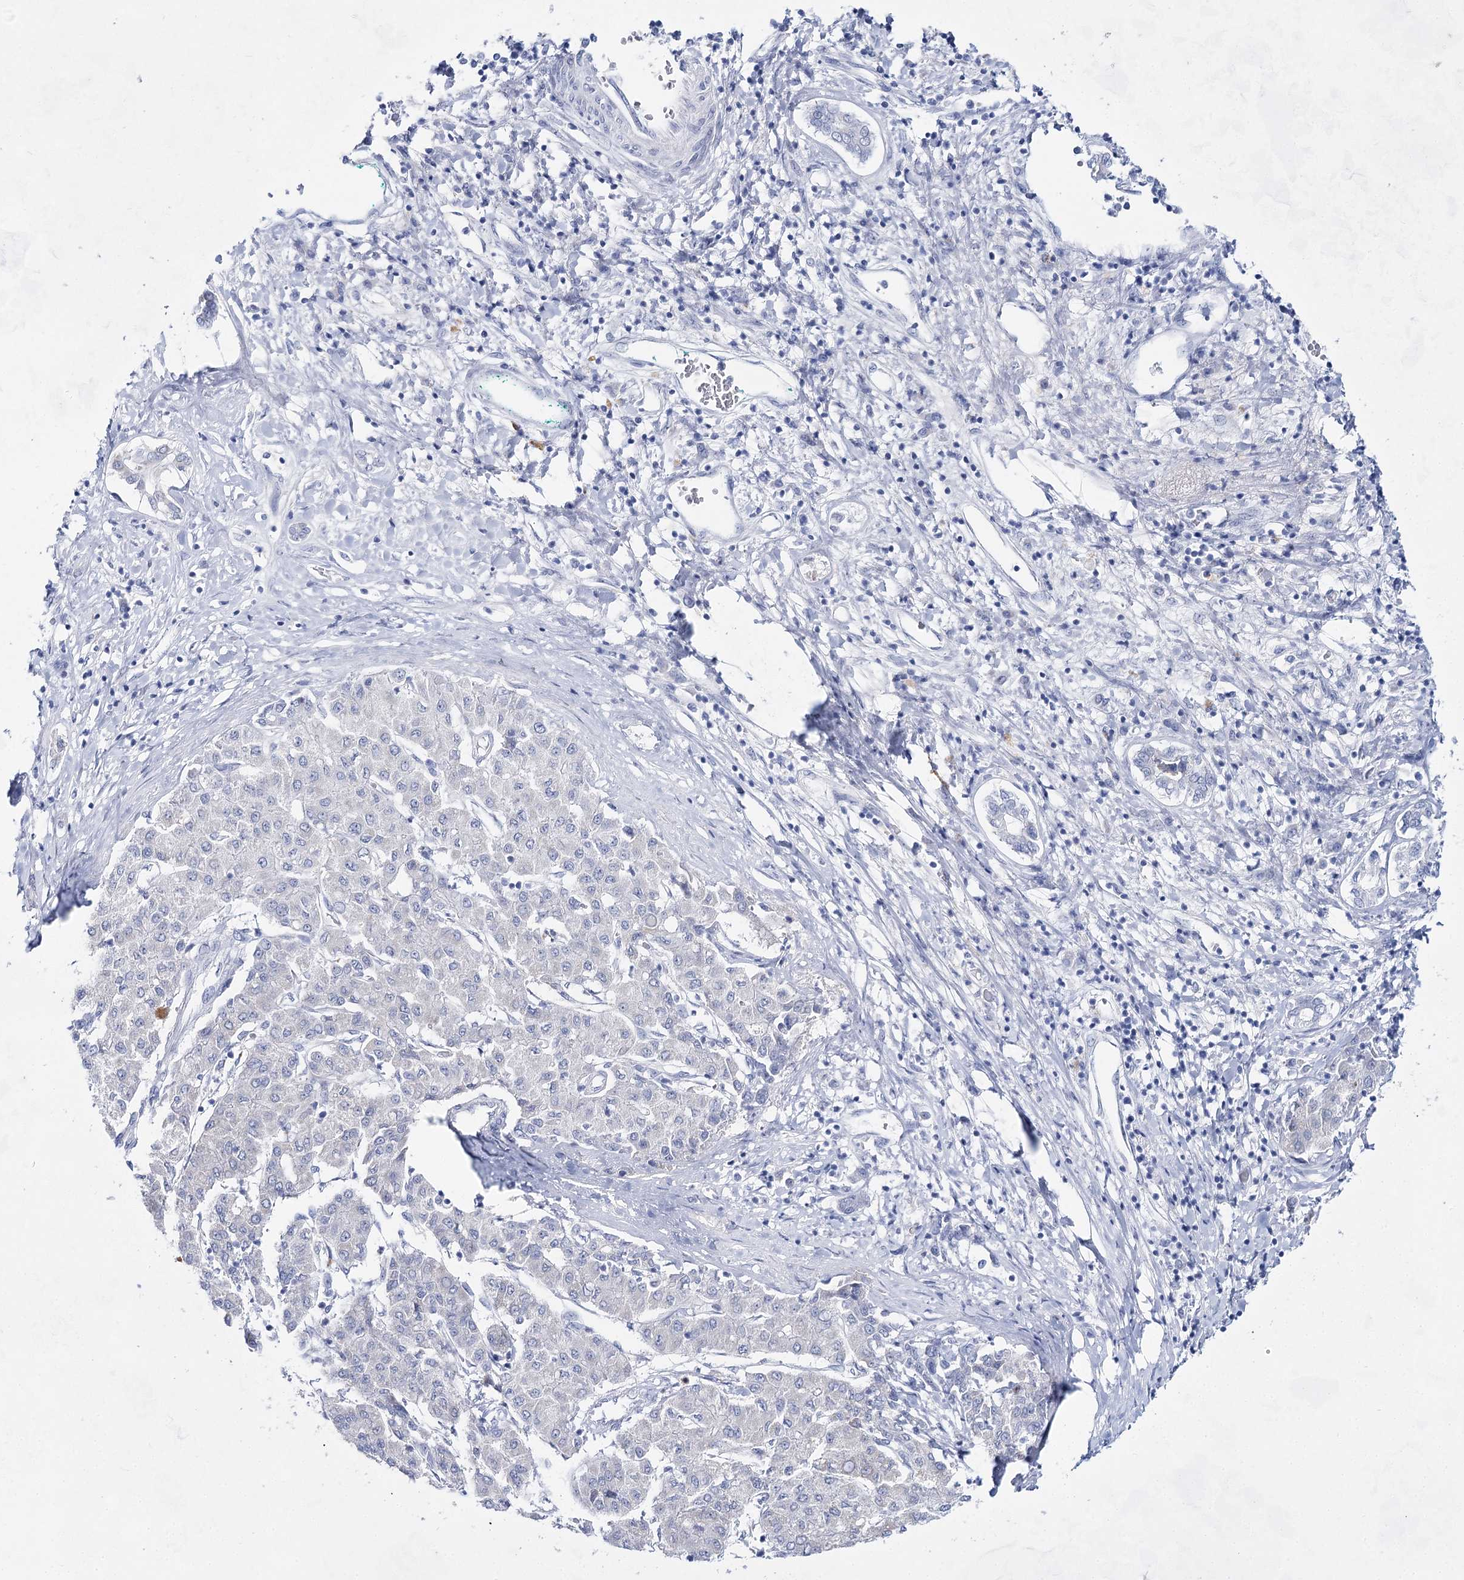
{"staining": {"intensity": "negative", "quantity": "none", "location": "none"}, "tissue": "liver cancer", "cell_type": "Tumor cells", "image_type": "cancer", "snomed": [{"axis": "morphology", "description": "Carcinoma, Hepatocellular, NOS"}, {"axis": "topography", "description": "Liver"}], "caption": "Tumor cells show no significant protein staining in hepatocellular carcinoma (liver).", "gene": "BPHL", "patient": {"sex": "male", "age": 65}}